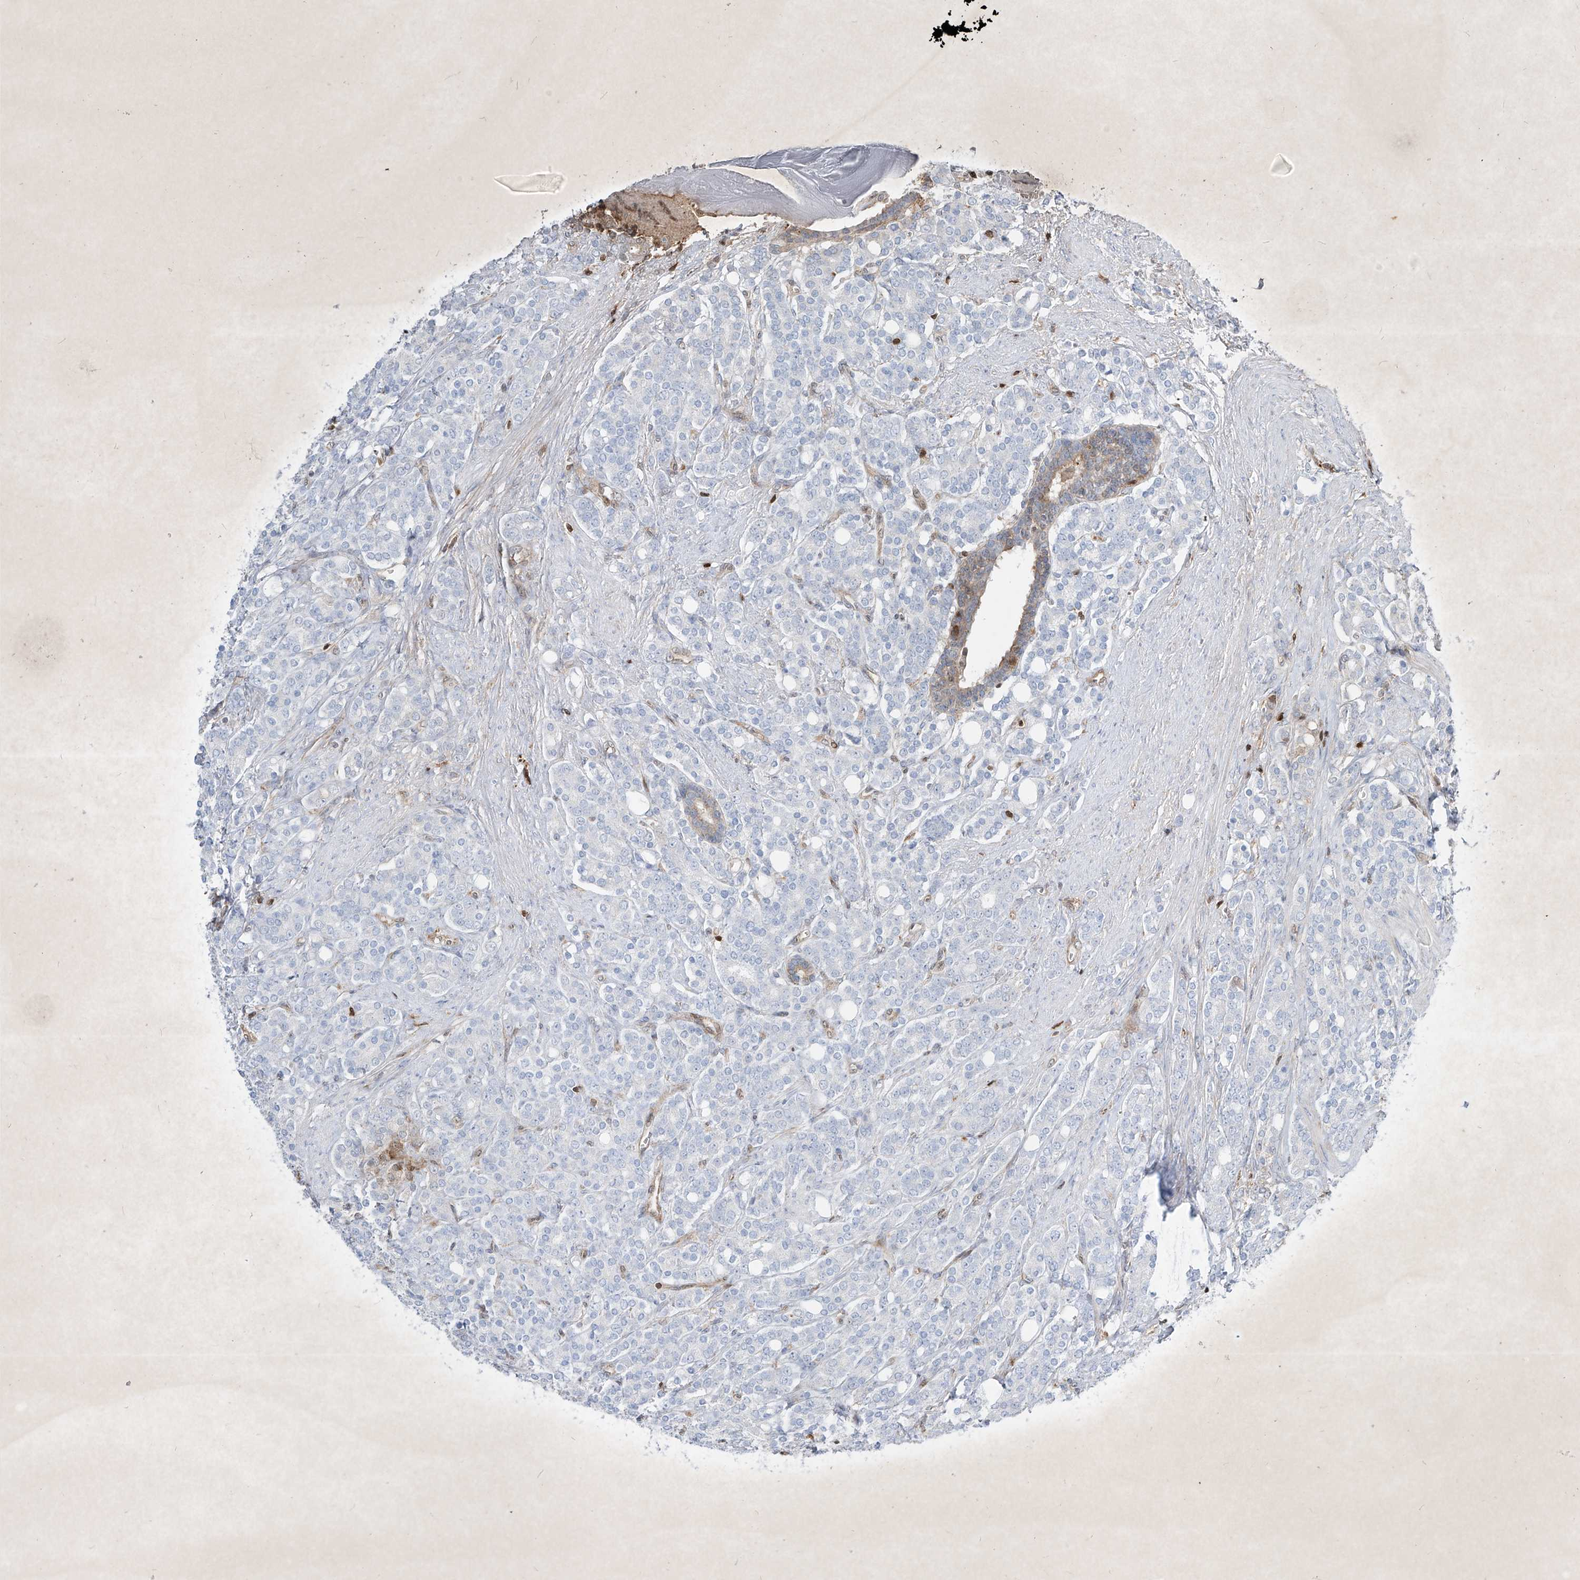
{"staining": {"intensity": "negative", "quantity": "none", "location": "none"}, "tissue": "prostate cancer", "cell_type": "Tumor cells", "image_type": "cancer", "snomed": [{"axis": "morphology", "description": "Adenocarcinoma, High grade"}, {"axis": "topography", "description": "Prostate"}], "caption": "The image reveals no staining of tumor cells in prostate adenocarcinoma (high-grade).", "gene": "PSMB10", "patient": {"sex": "male", "age": 62}}